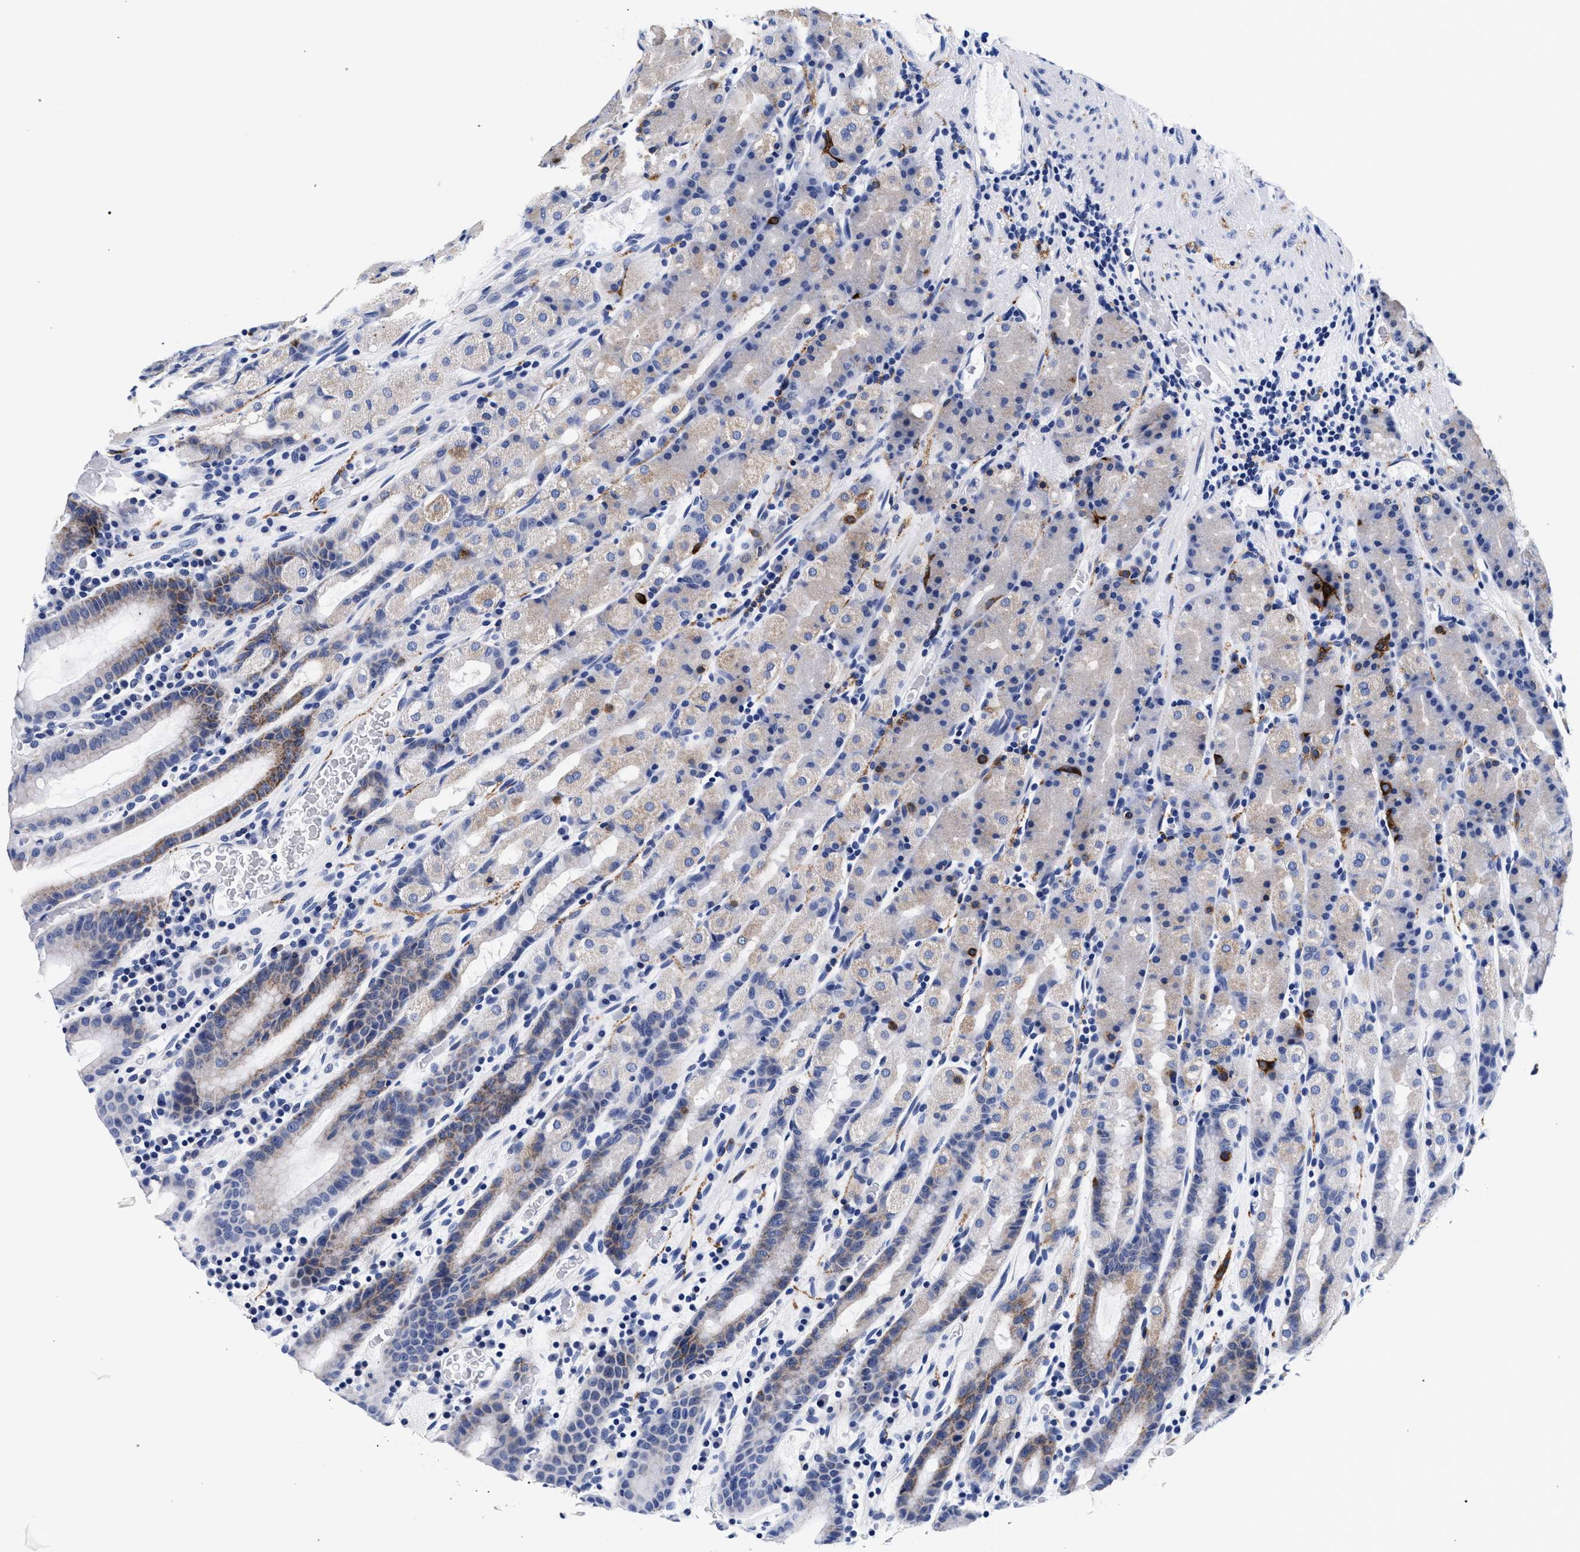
{"staining": {"intensity": "strong", "quantity": "<25%", "location": "cytoplasmic/membranous"}, "tissue": "stomach", "cell_type": "Glandular cells", "image_type": "normal", "snomed": [{"axis": "morphology", "description": "Normal tissue, NOS"}, {"axis": "topography", "description": "Stomach, upper"}], "caption": "Immunohistochemistry (IHC) staining of benign stomach, which shows medium levels of strong cytoplasmic/membranous staining in approximately <25% of glandular cells indicating strong cytoplasmic/membranous protein positivity. The staining was performed using DAB (3,3'-diaminobenzidine) (brown) for protein detection and nuclei were counterstained in hematoxylin (blue).", "gene": "RAB3B", "patient": {"sex": "male", "age": 68}}